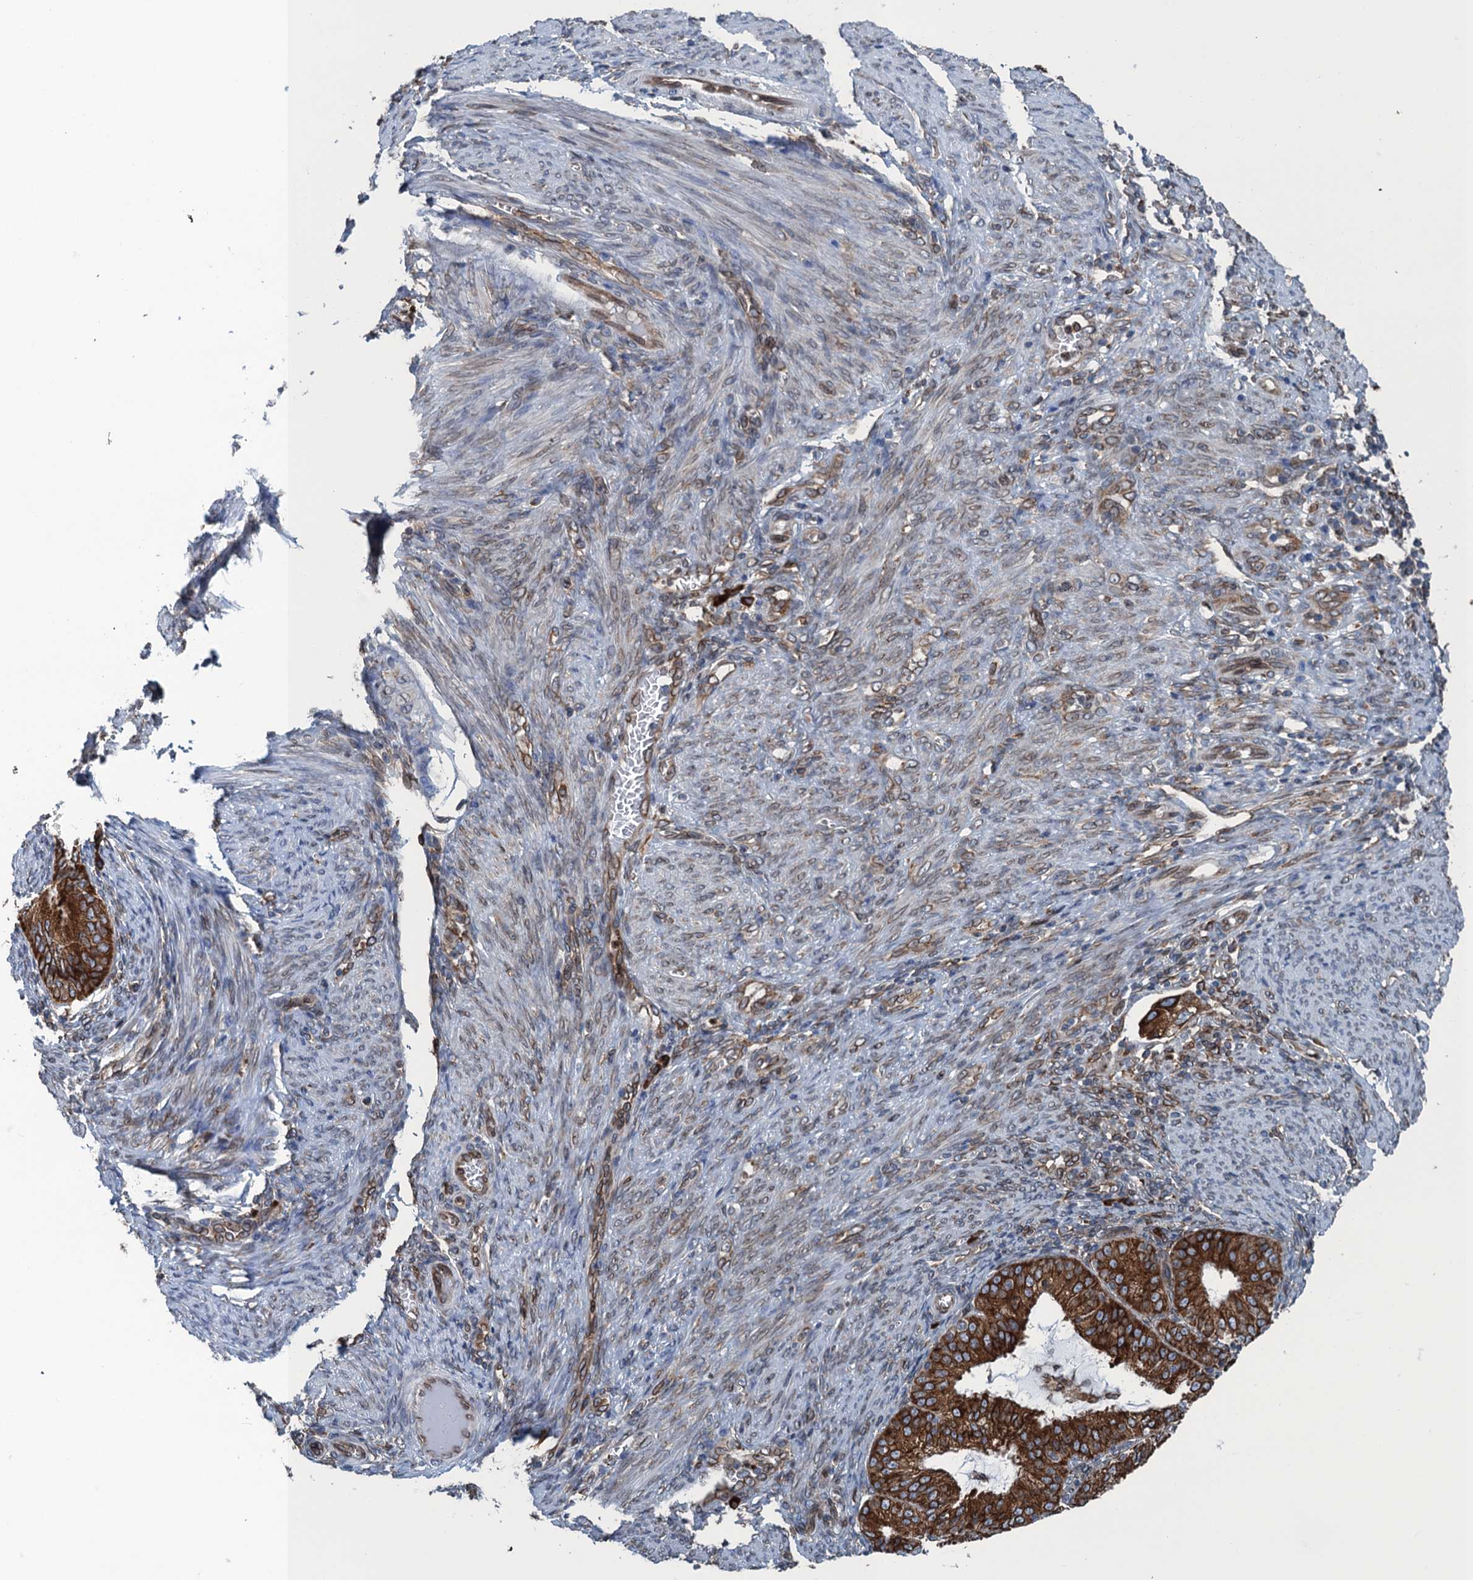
{"staining": {"intensity": "strong", "quantity": ">75%", "location": "cytoplasmic/membranous"}, "tissue": "endometrial cancer", "cell_type": "Tumor cells", "image_type": "cancer", "snomed": [{"axis": "morphology", "description": "Adenocarcinoma, NOS"}, {"axis": "topography", "description": "Endometrium"}], "caption": "Strong cytoplasmic/membranous protein staining is appreciated in approximately >75% of tumor cells in endometrial adenocarcinoma.", "gene": "TMEM205", "patient": {"sex": "female", "age": 51}}